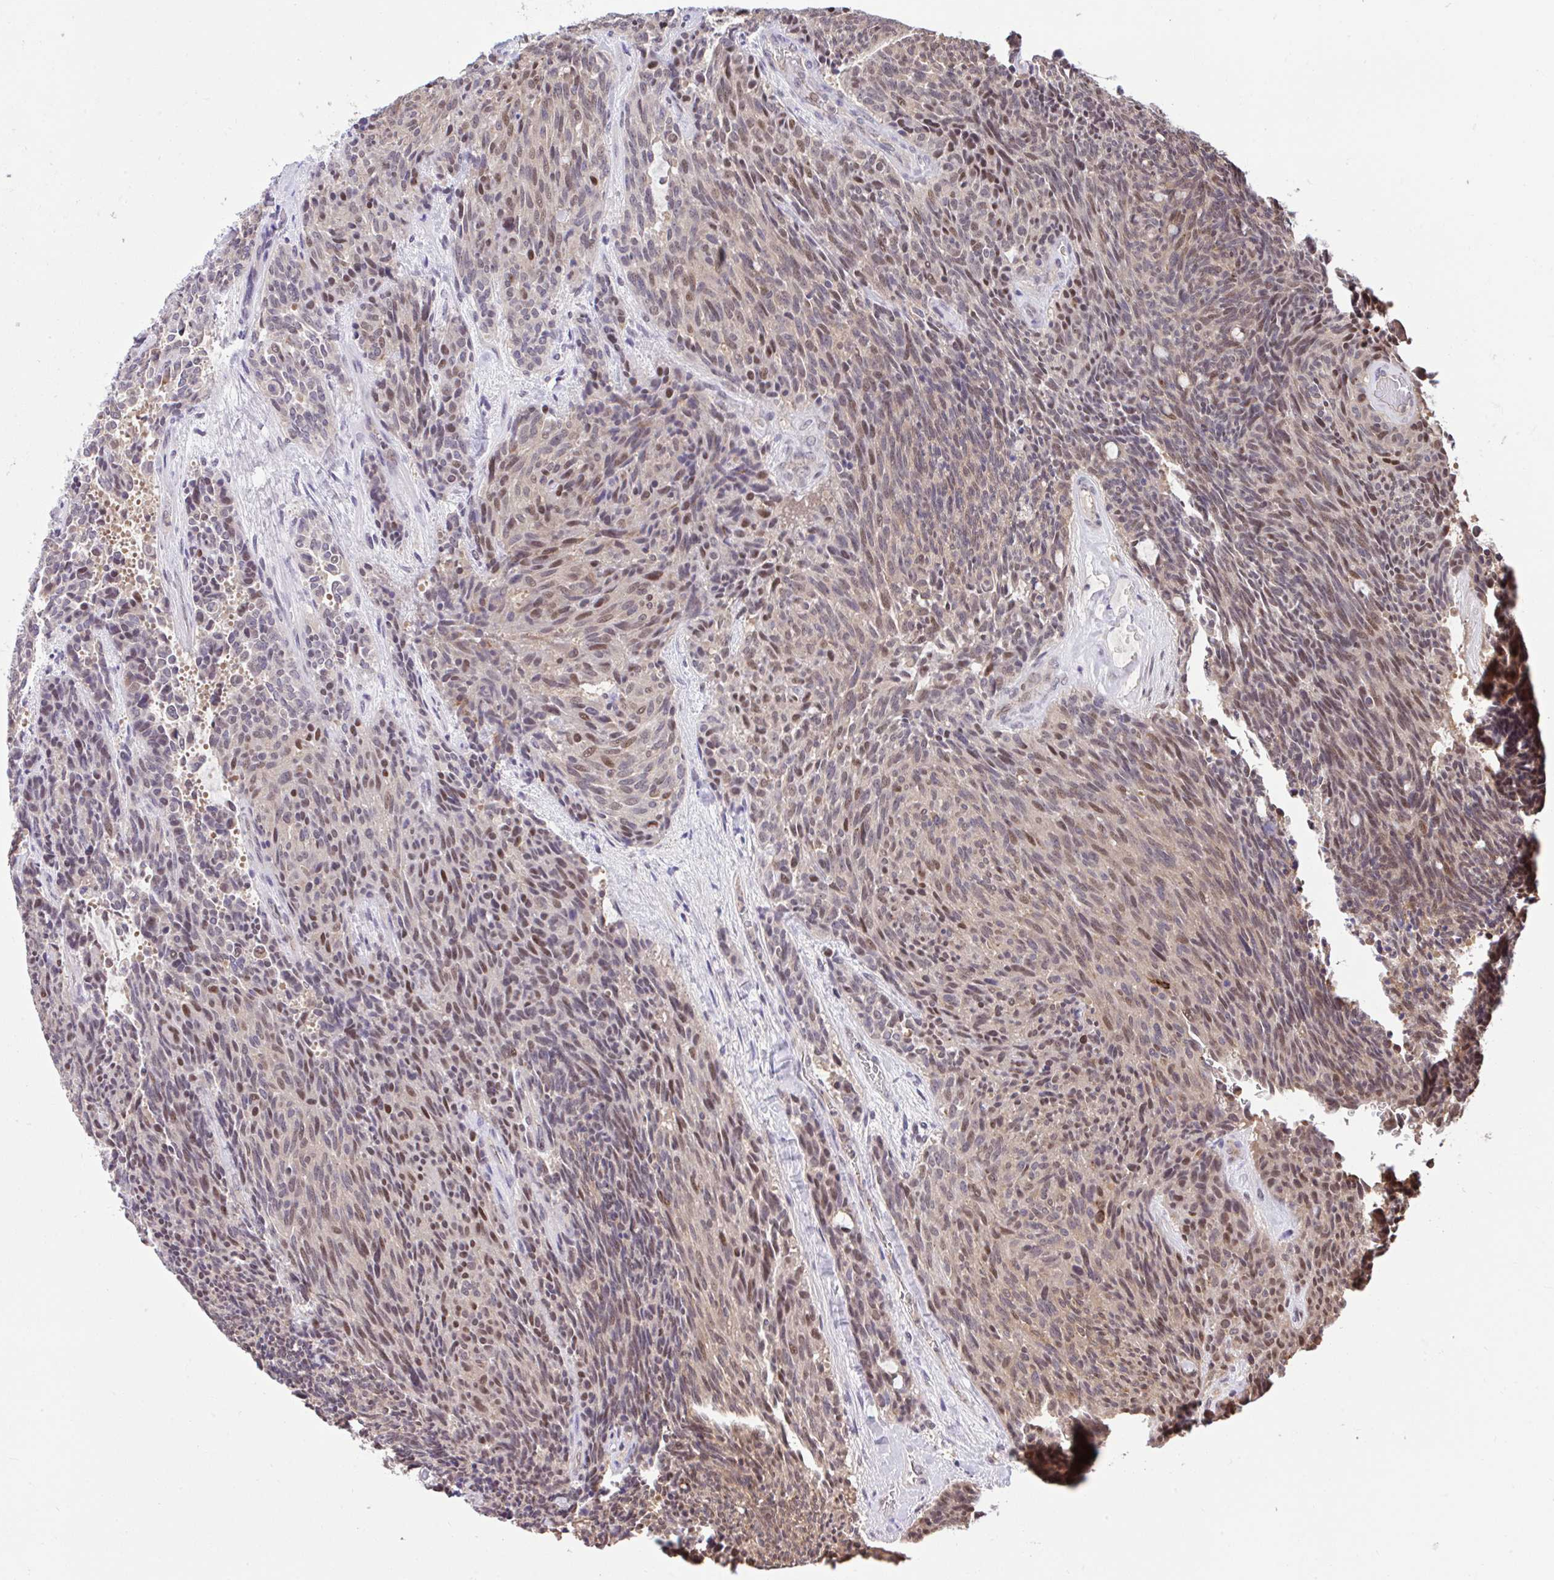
{"staining": {"intensity": "moderate", "quantity": "25%-75%", "location": "cytoplasmic/membranous,nuclear"}, "tissue": "carcinoid", "cell_type": "Tumor cells", "image_type": "cancer", "snomed": [{"axis": "morphology", "description": "Carcinoid, malignant, NOS"}, {"axis": "topography", "description": "Pancreas"}], "caption": "Carcinoid stained with a brown dye shows moderate cytoplasmic/membranous and nuclear positive positivity in approximately 25%-75% of tumor cells.", "gene": "GLIS3", "patient": {"sex": "female", "age": 54}}